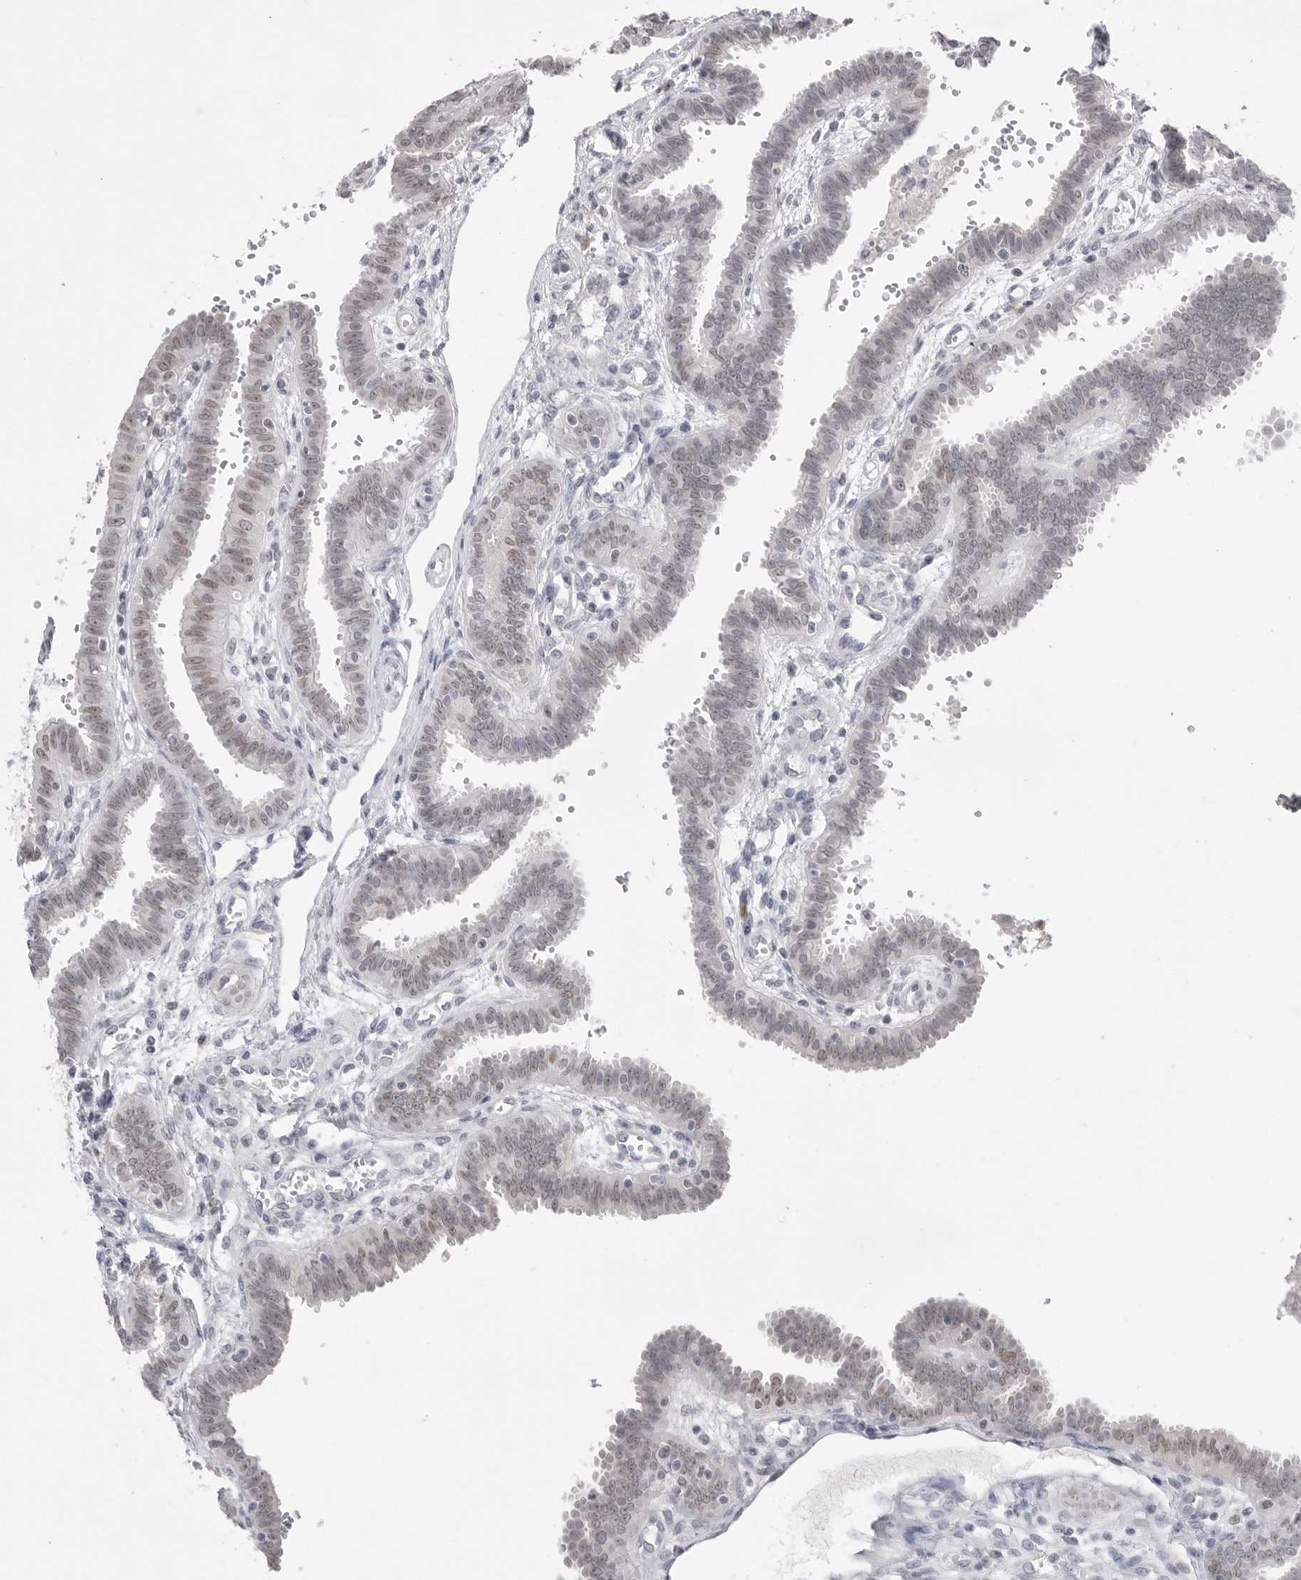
{"staining": {"intensity": "moderate", "quantity": "25%-75%", "location": "nuclear"}, "tissue": "fallopian tube", "cell_type": "Glandular cells", "image_type": "normal", "snomed": [{"axis": "morphology", "description": "Normal tissue, NOS"}, {"axis": "topography", "description": "Fallopian tube"}], "caption": "Protein staining of unremarkable fallopian tube displays moderate nuclear expression in approximately 25%-75% of glandular cells.", "gene": "ZBTB7B", "patient": {"sex": "female", "age": 32}}